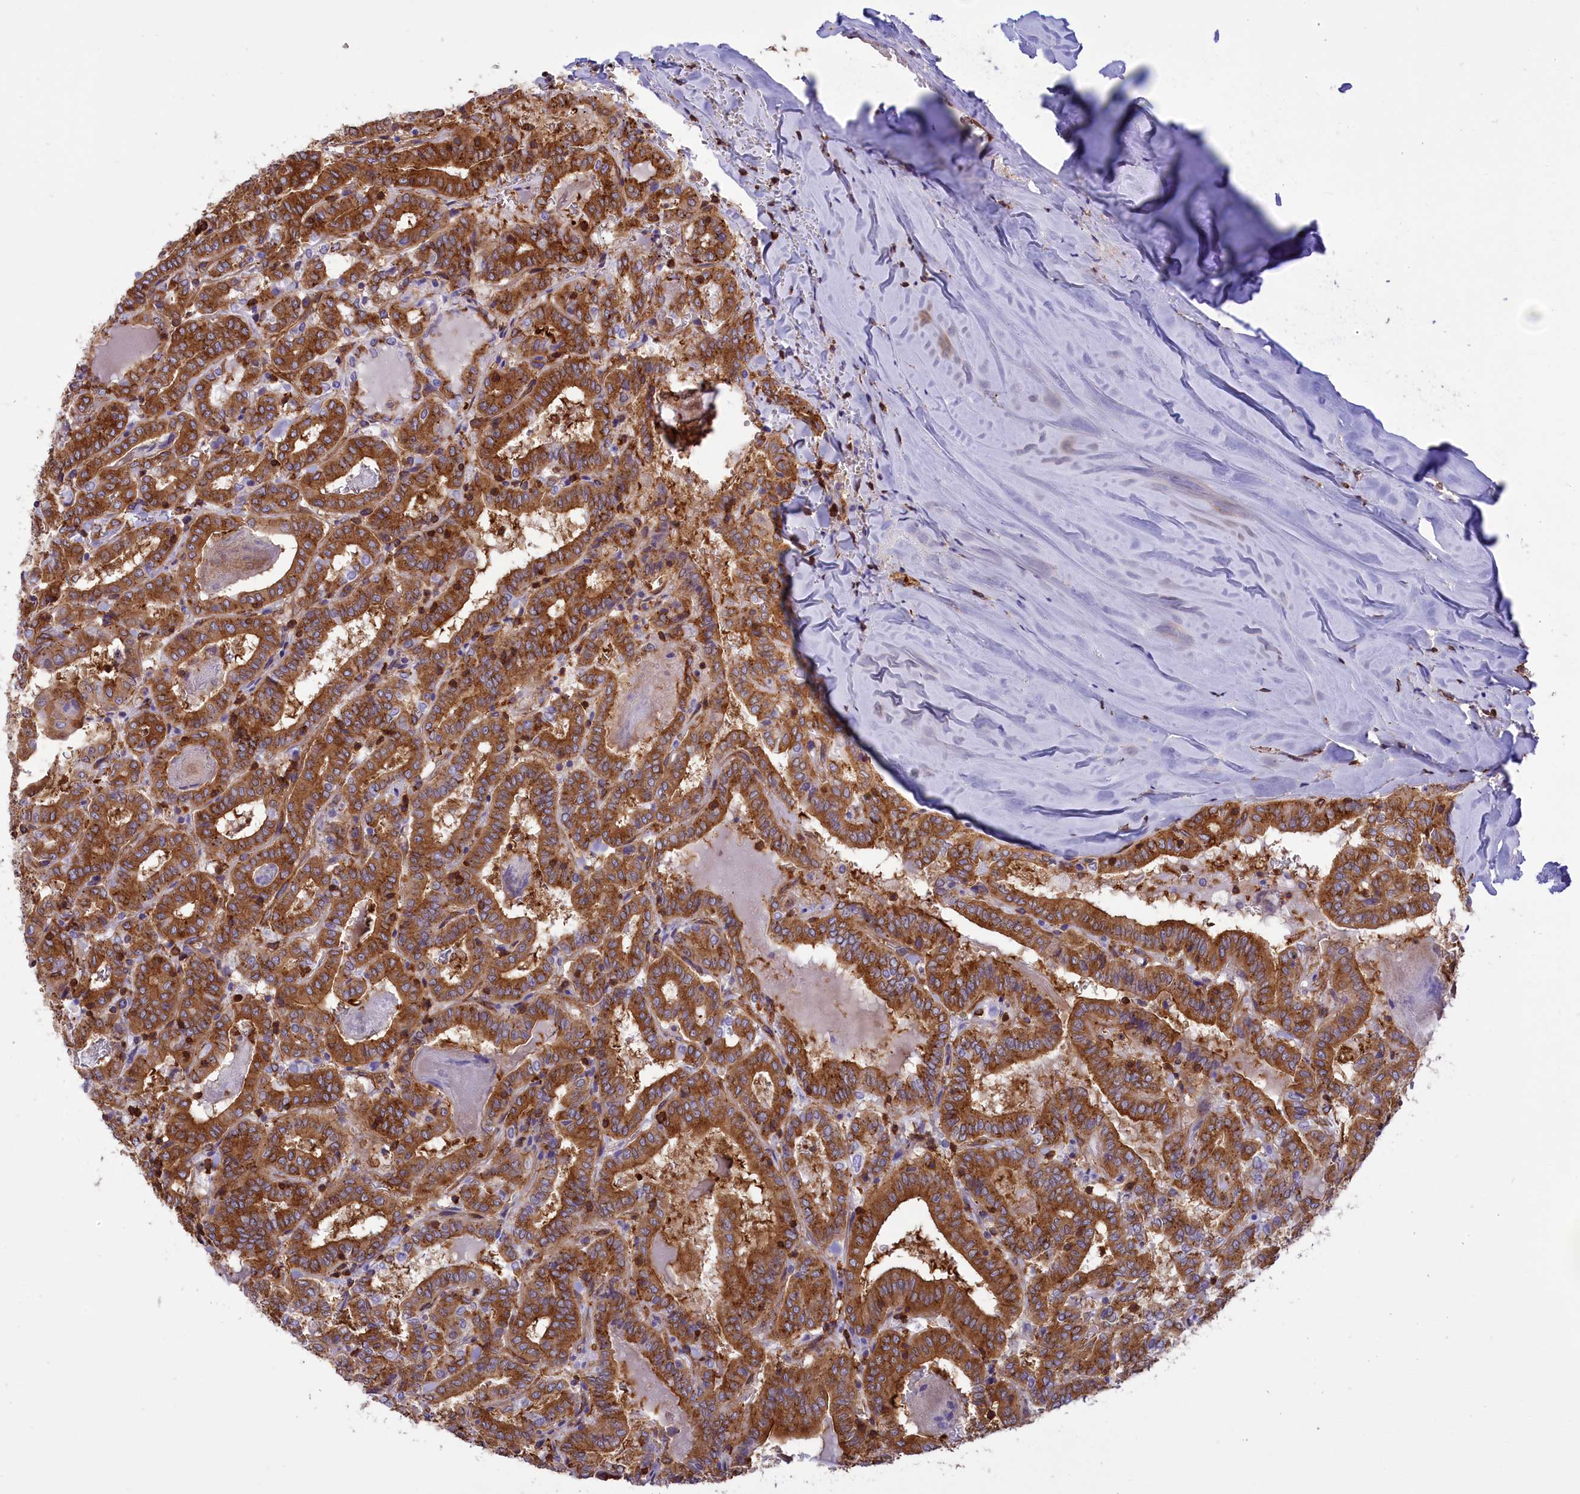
{"staining": {"intensity": "strong", "quantity": ">75%", "location": "cytoplasmic/membranous"}, "tissue": "thyroid cancer", "cell_type": "Tumor cells", "image_type": "cancer", "snomed": [{"axis": "morphology", "description": "Papillary adenocarcinoma, NOS"}, {"axis": "topography", "description": "Thyroid gland"}], "caption": "About >75% of tumor cells in human thyroid papillary adenocarcinoma display strong cytoplasmic/membranous protein positivity as visualized by brown immunohistochemical staining.", "gene": "SEPTIN9", "patient": {"sex": "female", "age": 72}}